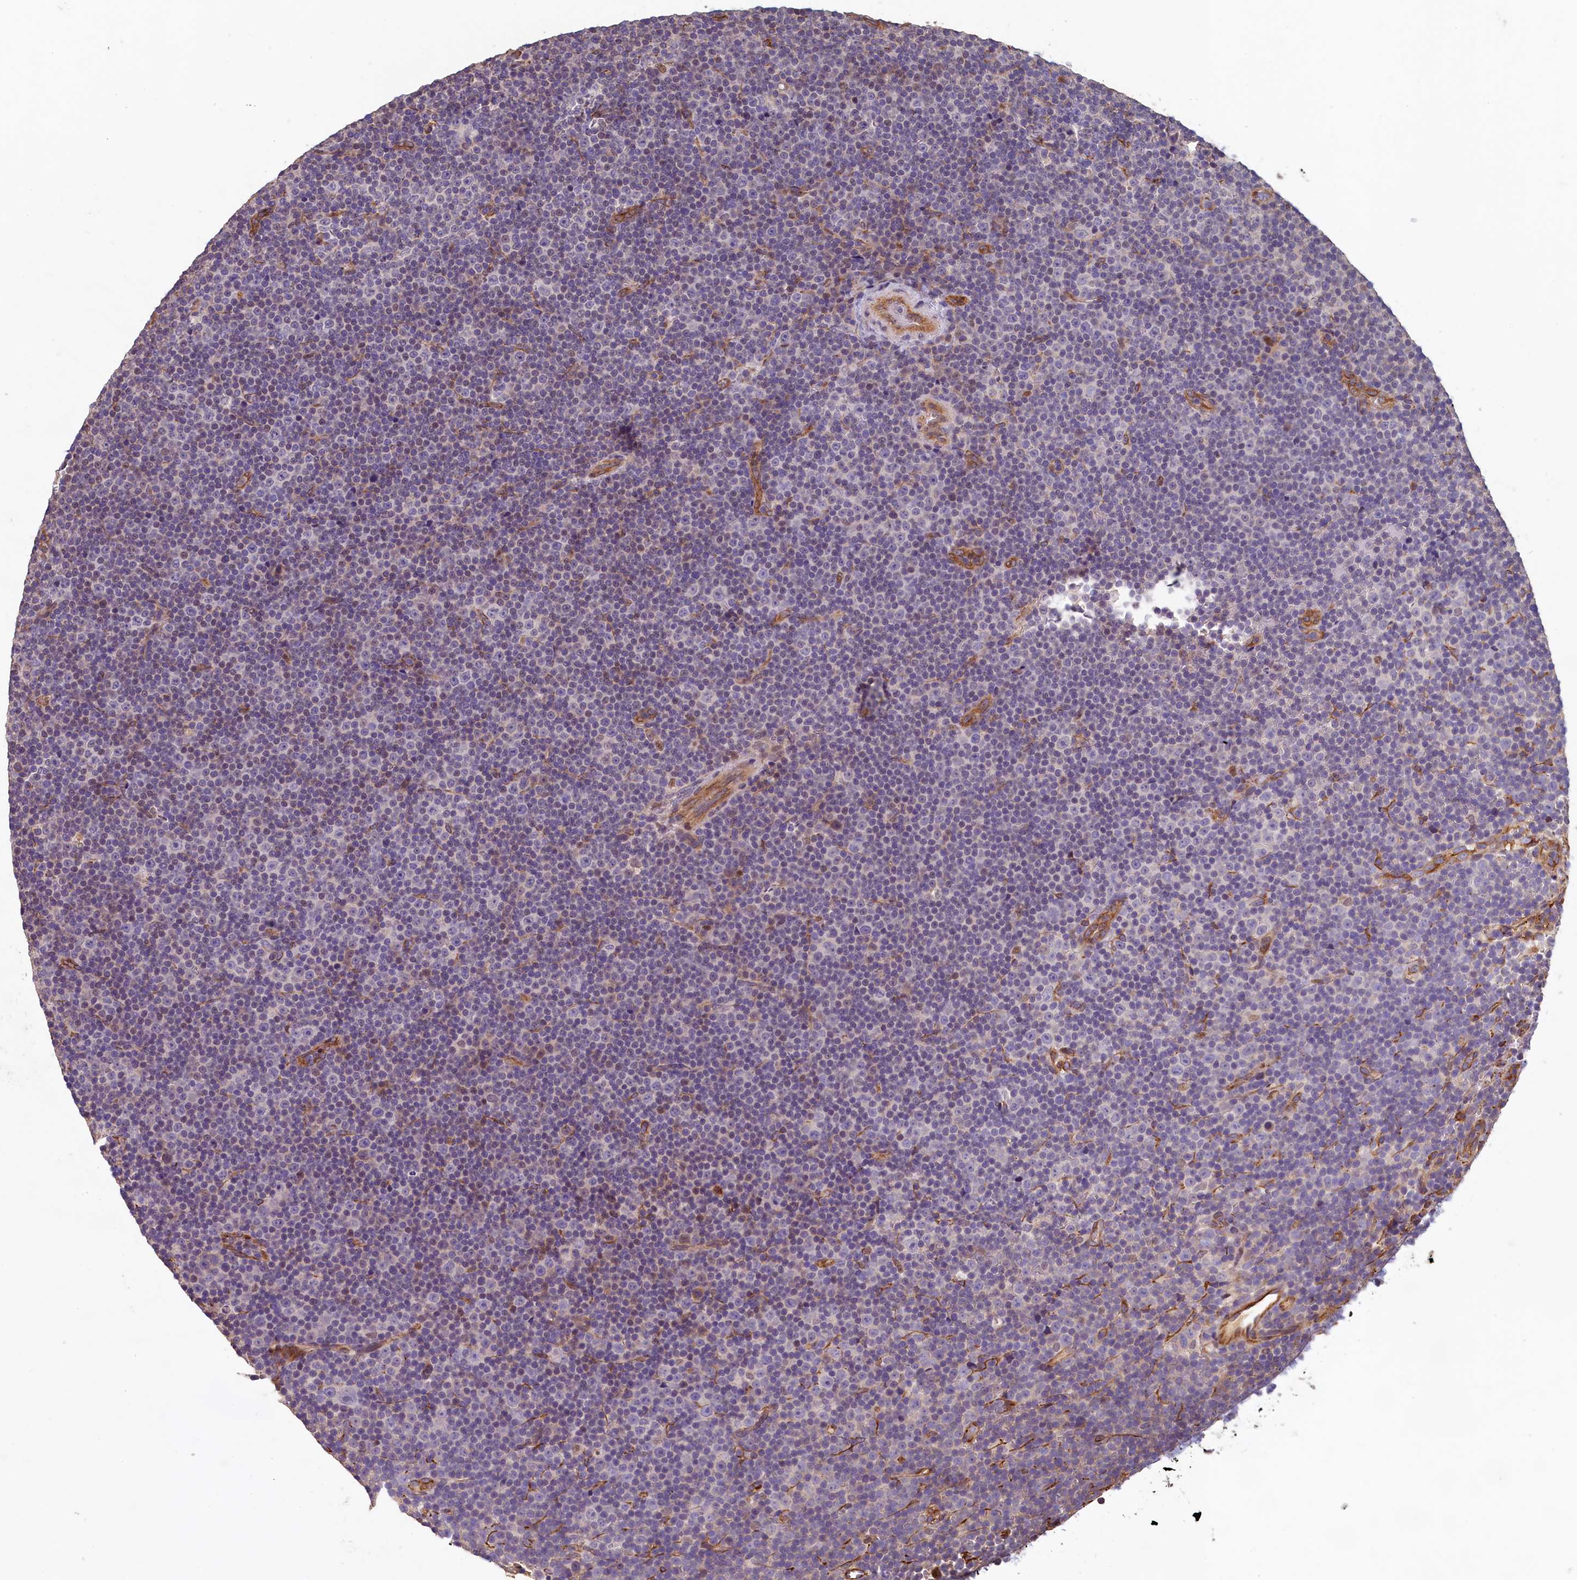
{"staining": {"intensity": "negative", "quantity": "none", "location": "none"}, "tissue": "lymphoma", "cell_type": "Tumor cells", "image_type": "cancer", "snomed": [{"axis": "morphology", "description": "Malignant lymphoma, non-Hodgkin's type, Low grade"}, {"axis": "topography", "description": "Lymph node"}], "caption": "Immunohistochemistry image of neoplastic tissue: human malignant lymphoma, non-Hodgkin's type (low-grade) stained with DAB (3,3'-diaminobenzidine) shows no significant protein staining in tumor cells.", "gene": "ACSBG1", "patient": {"sex": "female", "age": 67}}